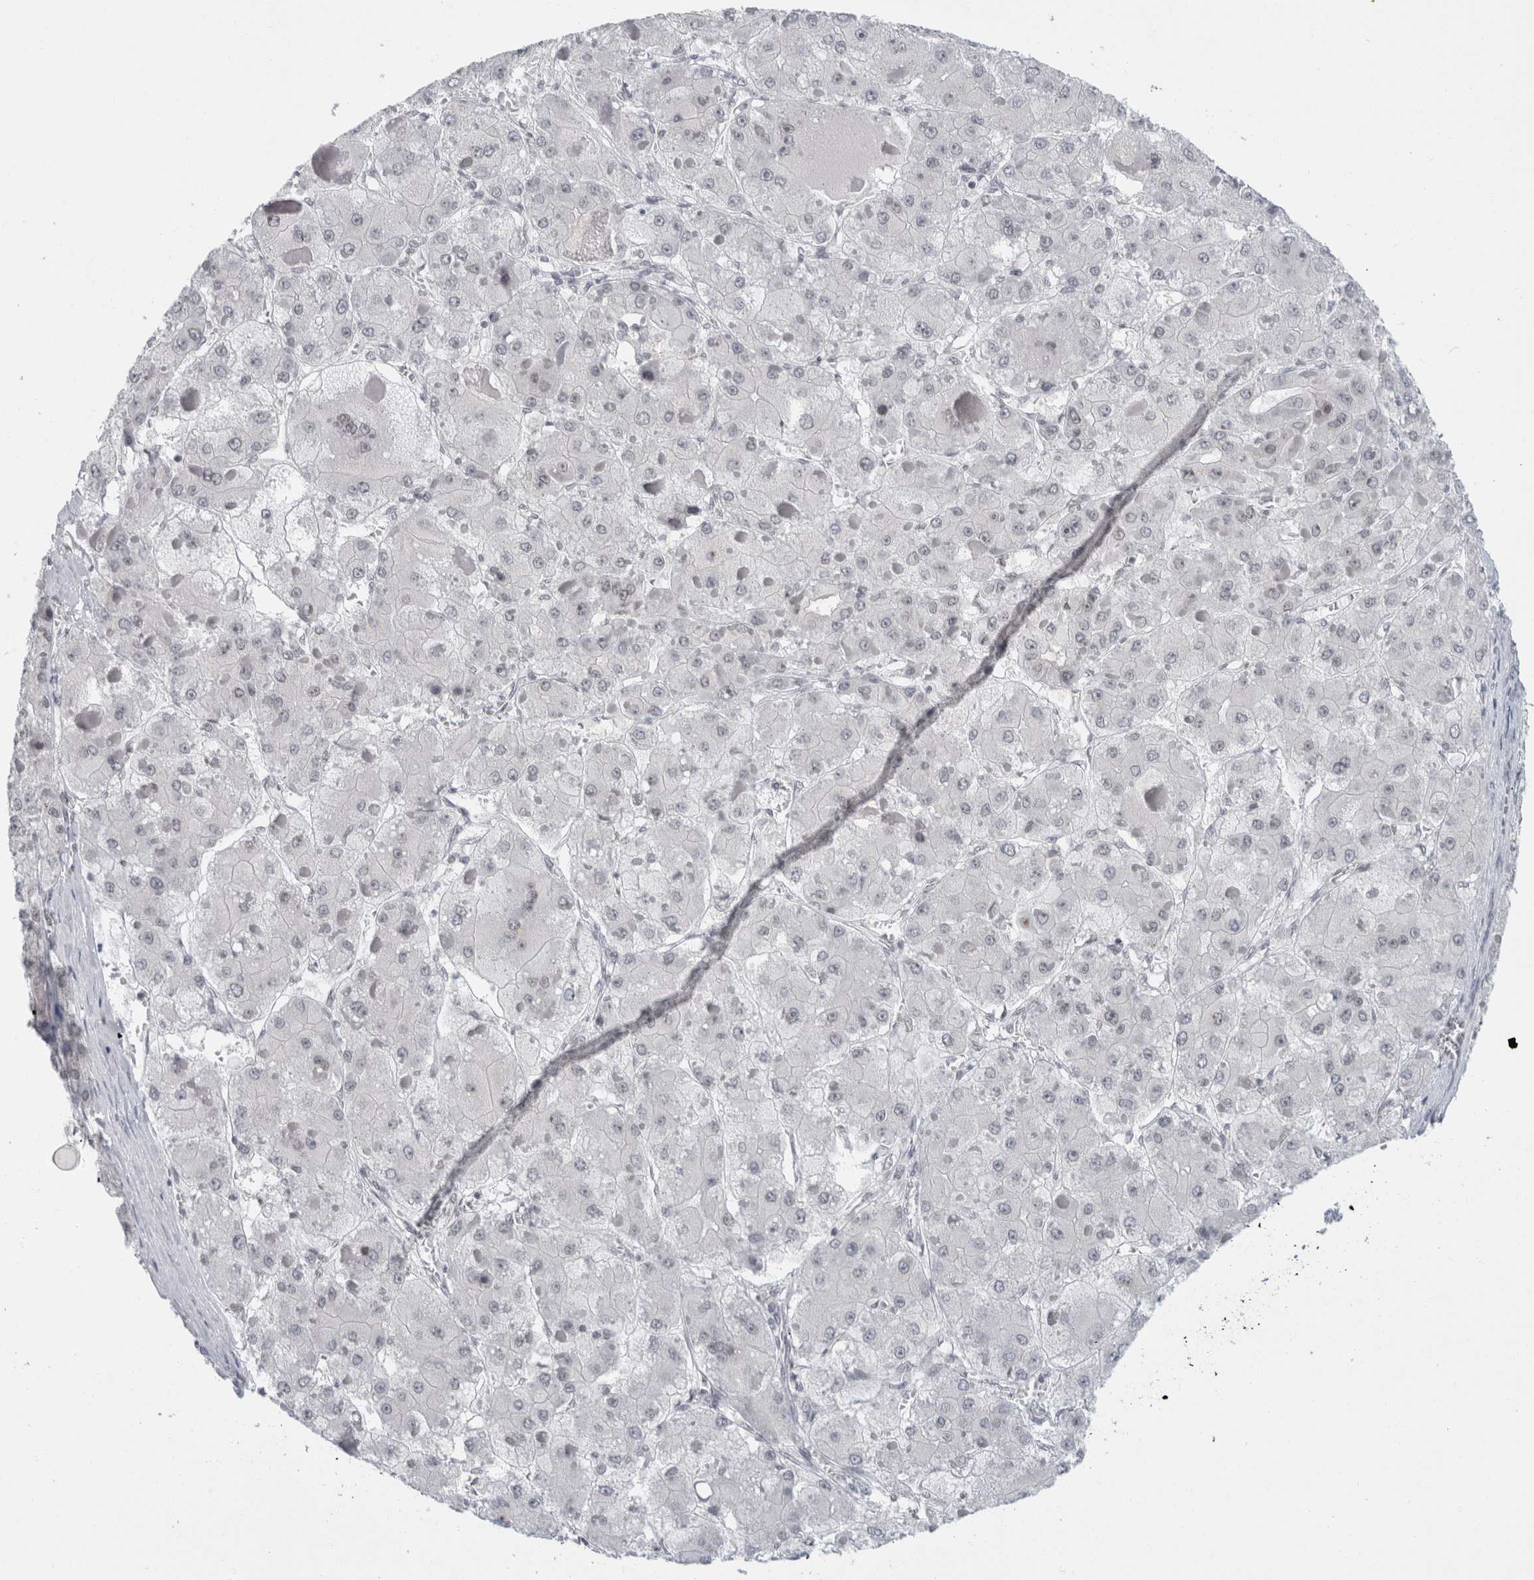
{"staining": {"intensity": "weak", "quantity": "<25%", "location": "nuclear"}, "tissue": "liver cancer", "cell_type": "Tumor cells", "image_type": "cancer", "snomed": [{"axis": "morphology", "description": "Carcinoma, Hepatocellular, NOS"}, {"axis": "topography", "description": "Liver"}], "caption": "High magnification brightfield microscopy of liver hepatocellular carcinoma stained with DAB (3,3'-diaminobenzidine) (brown) and counterstained with hematoxylin (blue): tumor cells show no significant staining.", "gene": "ZNF770", "patient": {"sex": "female", "age": 73}}